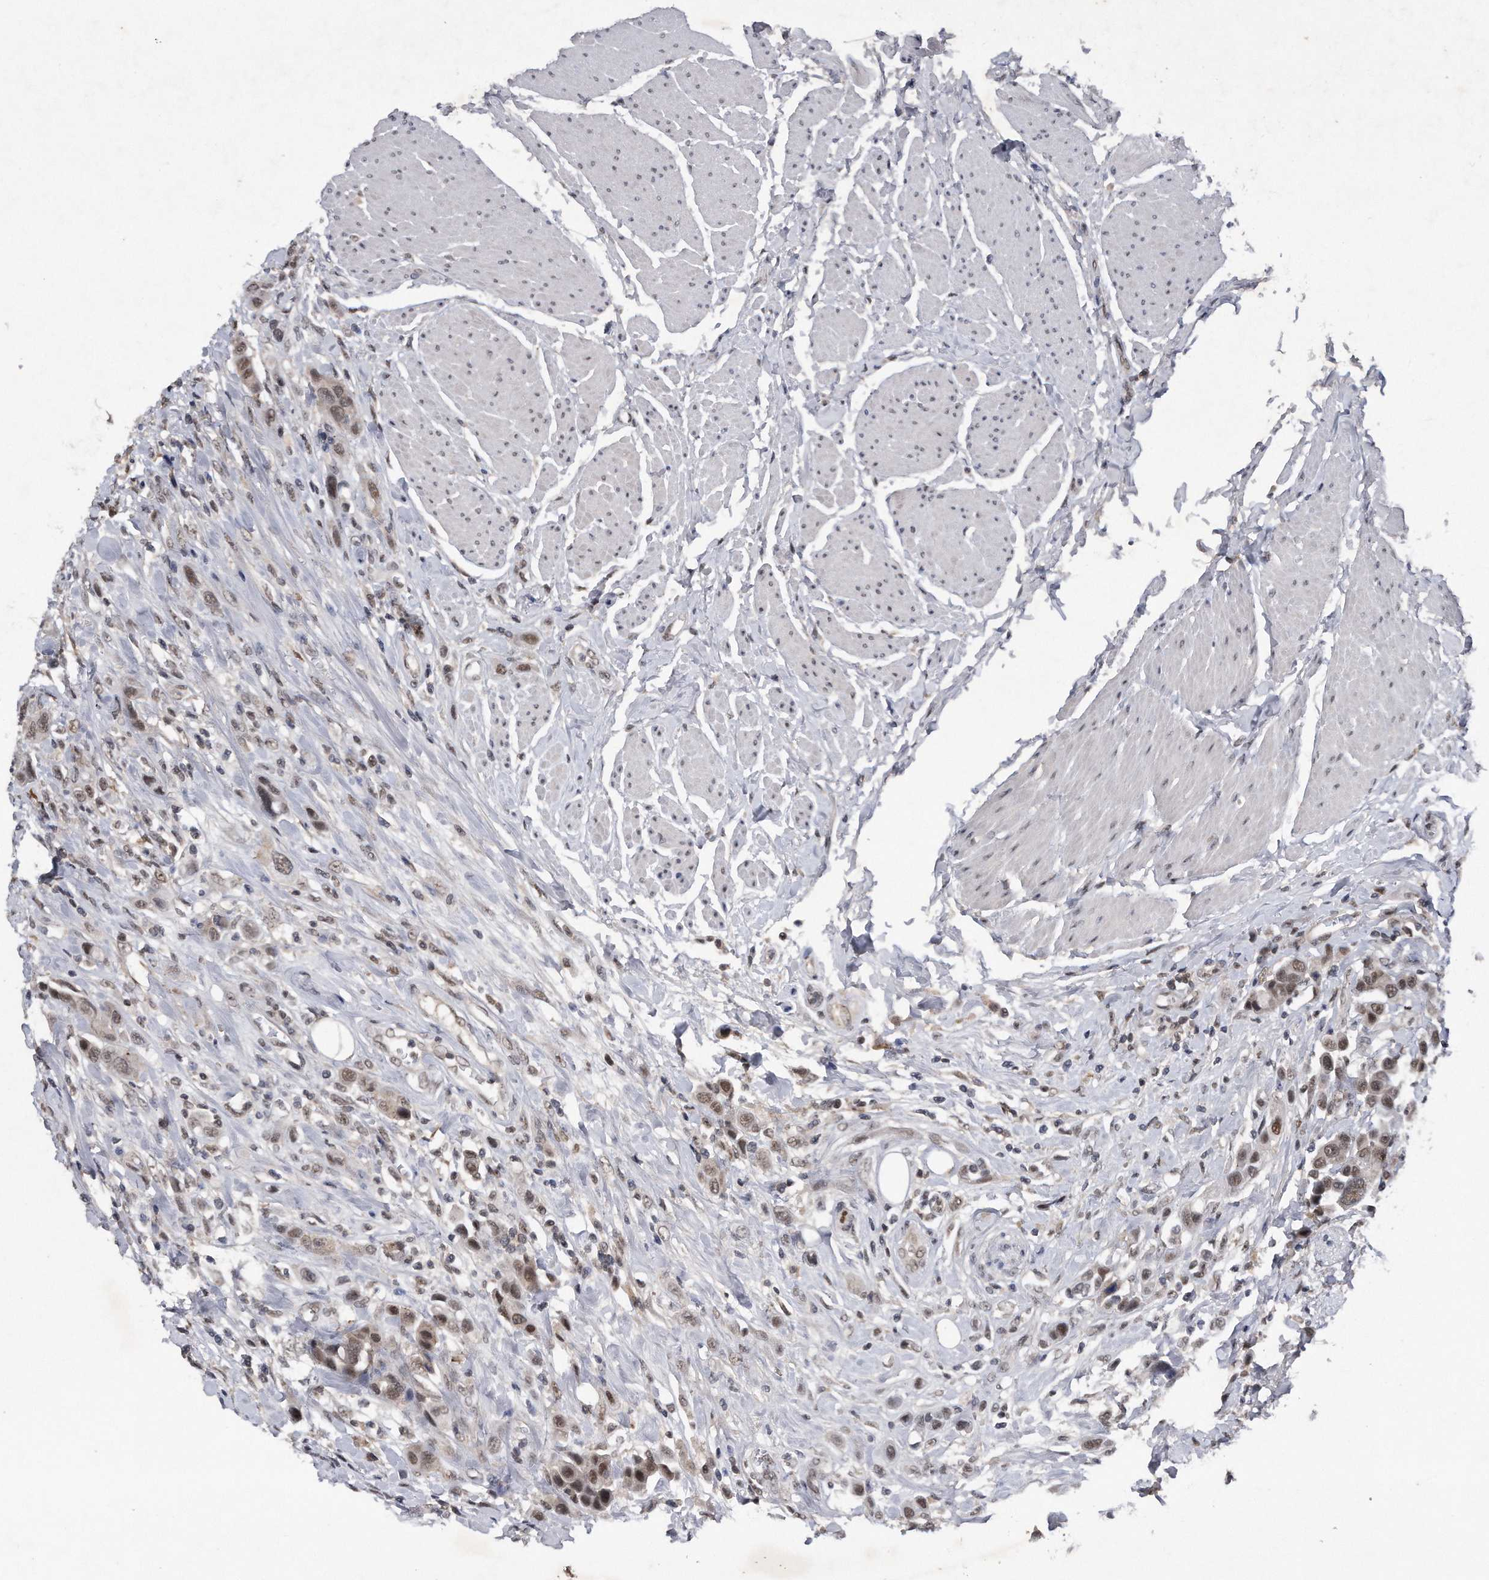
{"staining": {"intensity": "moderate", "quantity": ">75%", "location": "nuclear"}, "tissue": "urothelial cancer", "cell_type": "Tumor cells", "image_type": "cancer", "snomed": [{"axis": "morphology", "description": "Urothelial carcinoma, High grade"}, {"axis": "topography", "description": "Urinary bladder"}], "caption": "Urothelial carcinoma (high-grade) stained with immunohistochemistry (IHC) exhibits moderate nuclear positivity in about >75% of tumor cells.", "gene": "VIRMA", "patient": {"sex": "male", "age": 50}}